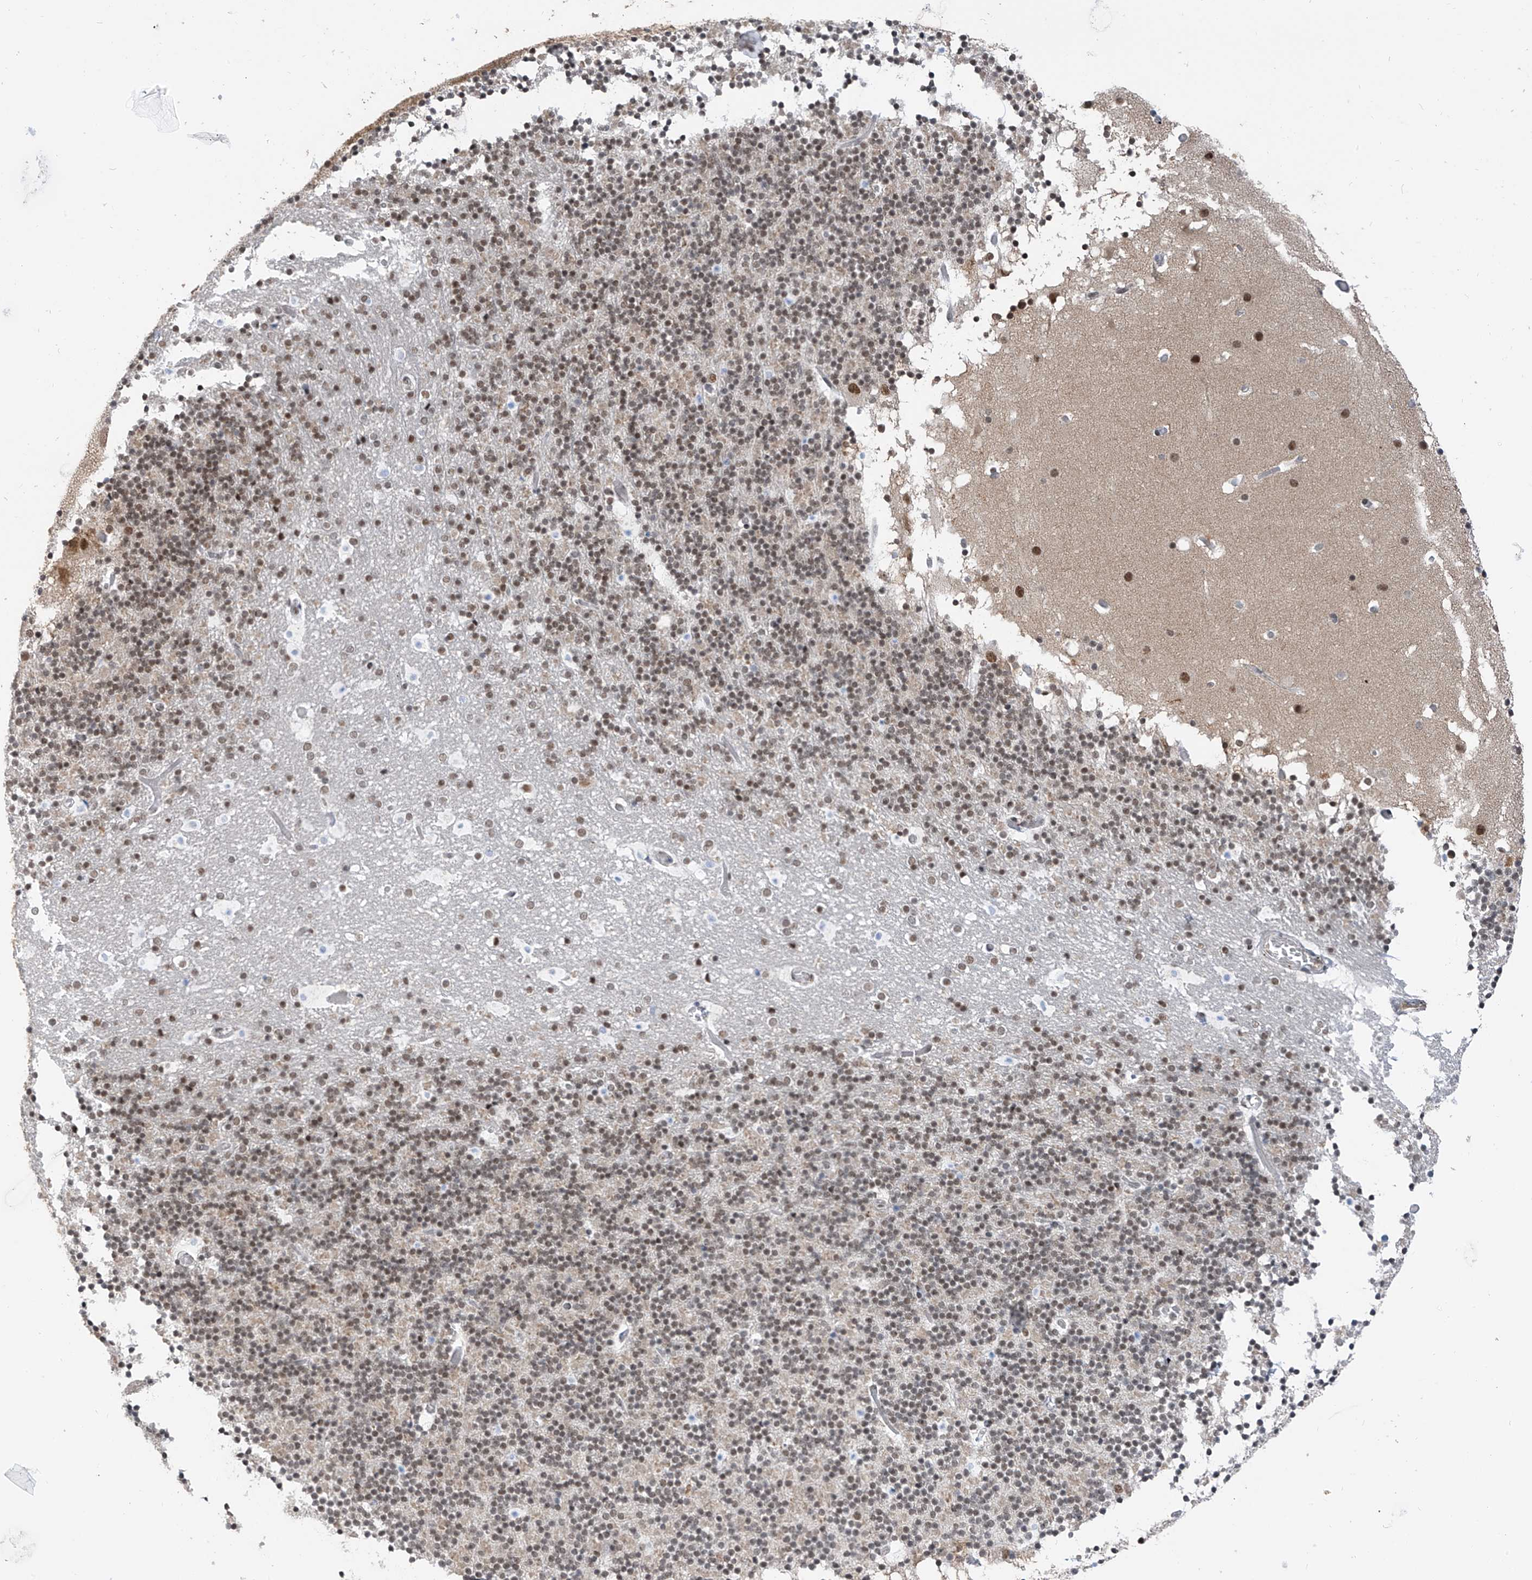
{"staining": {"intensity": "moderate", "quantity": "25%-75%", "location": "nuclear"}, "tissue": "cerebellum", "cell_type": "Cells in granular layer", "image_type": "normal", "snomed": [{"axis": "morphology", "description": "Normal tissue, NOS"}, {"axis": "topography", "description": "Cerebellum"}], "caption": "Cells in granular layer exhibit moderate nuclear positivity in approximately 25%-75% of cells in unremarkable cerebellum. Immunohistochemistry (ihc) stains the protein of interest in brown and the nuclei are stained blue.", "gene": "MCM9", "patient": {"sex": "male", "age": 57}}